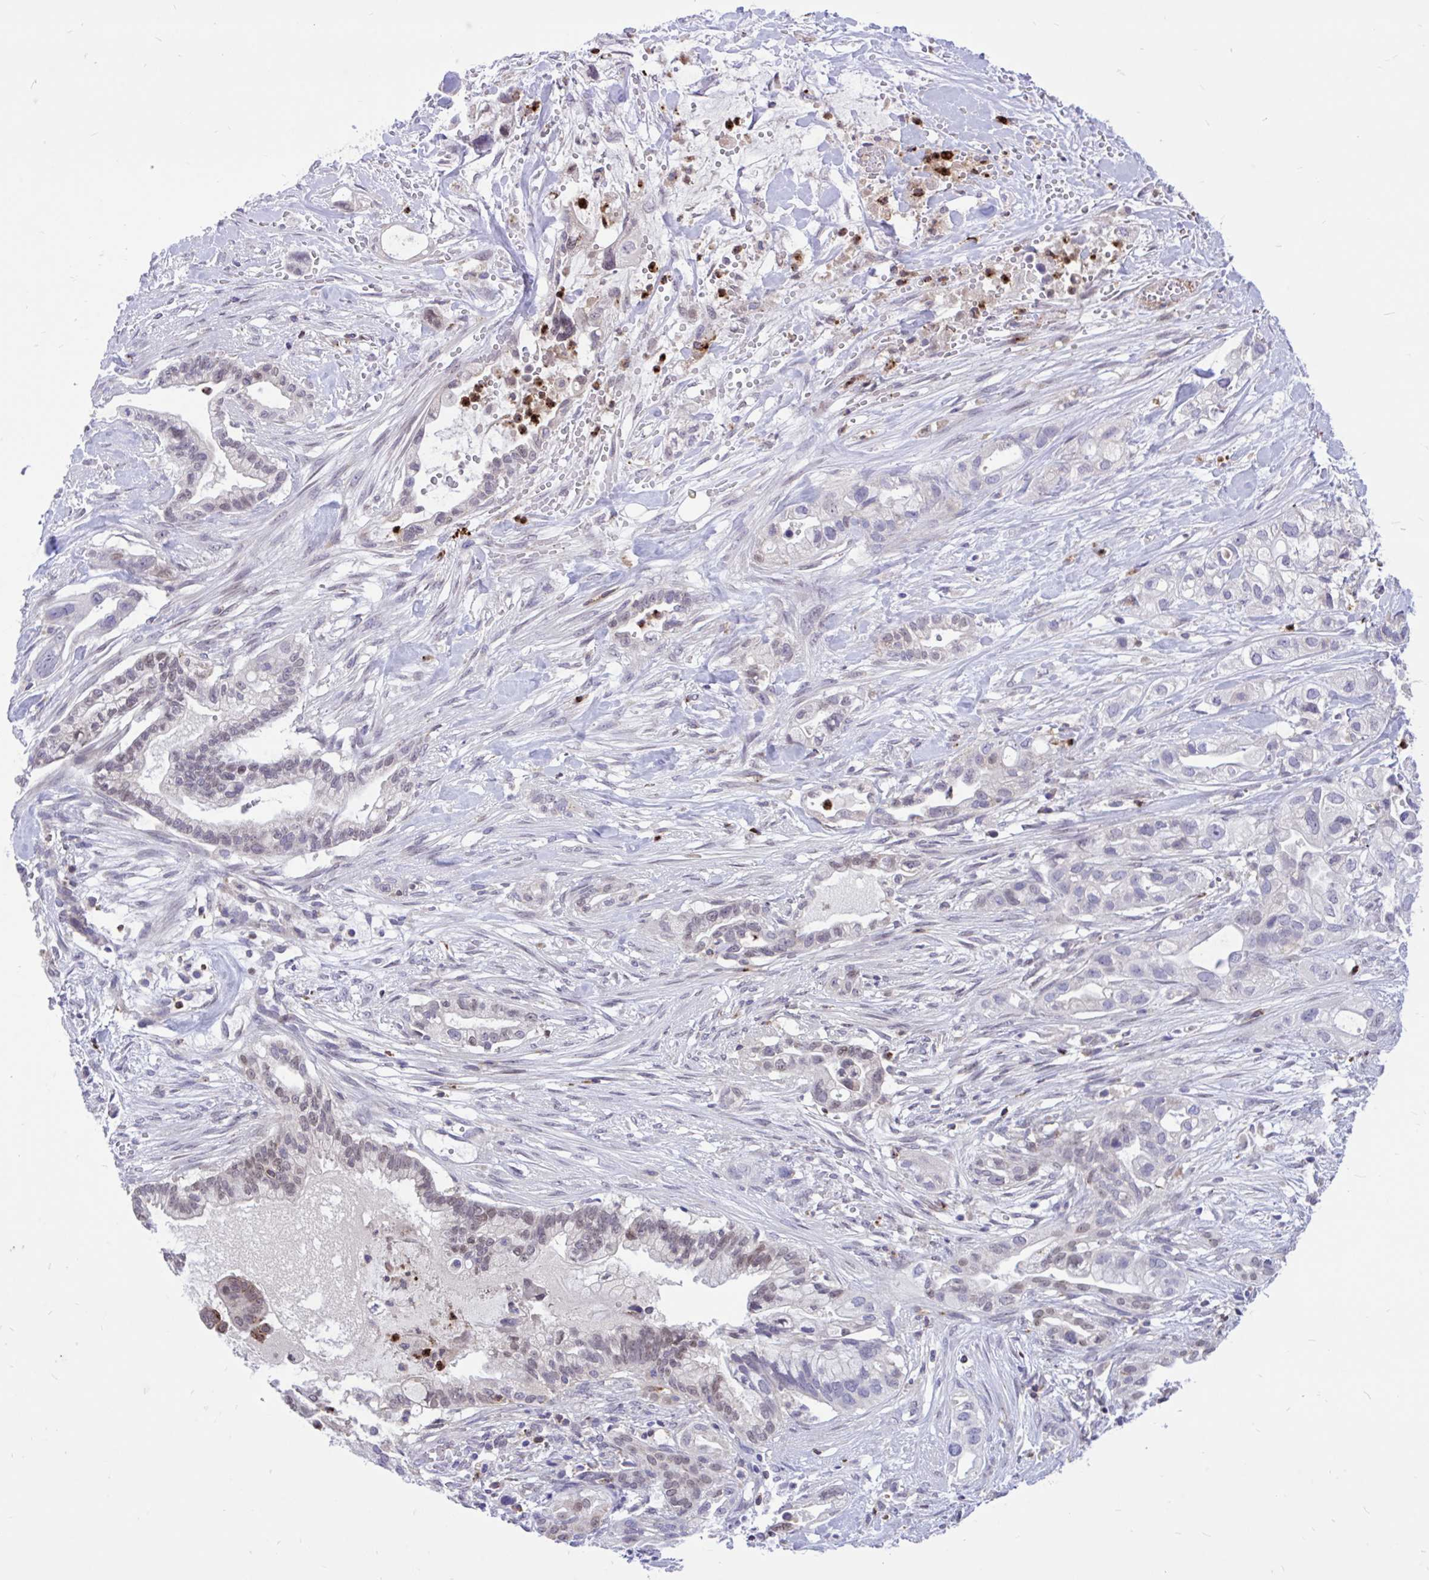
{"staining": {"intensity": "weak", "quantity": "<25%", "location": "nuclear"}, "tissue": "pancreatic cancer", "cell_type": "Tumor cells", "image_type": "cancer", "snomed": [{"axis": "morphology", "description": "Adenocarcinoma, NOS"}, {"axis": "topography", "description": "Pancreas"}], "caption": "DAB (3,3'-diaminobenzidine) immunohistochemical staining of human pancreatic adenocarcinoma shows no significant expression in tumor cells.", "gene": "CXCL8", "patient": {"sex": "male", "age": 44}}